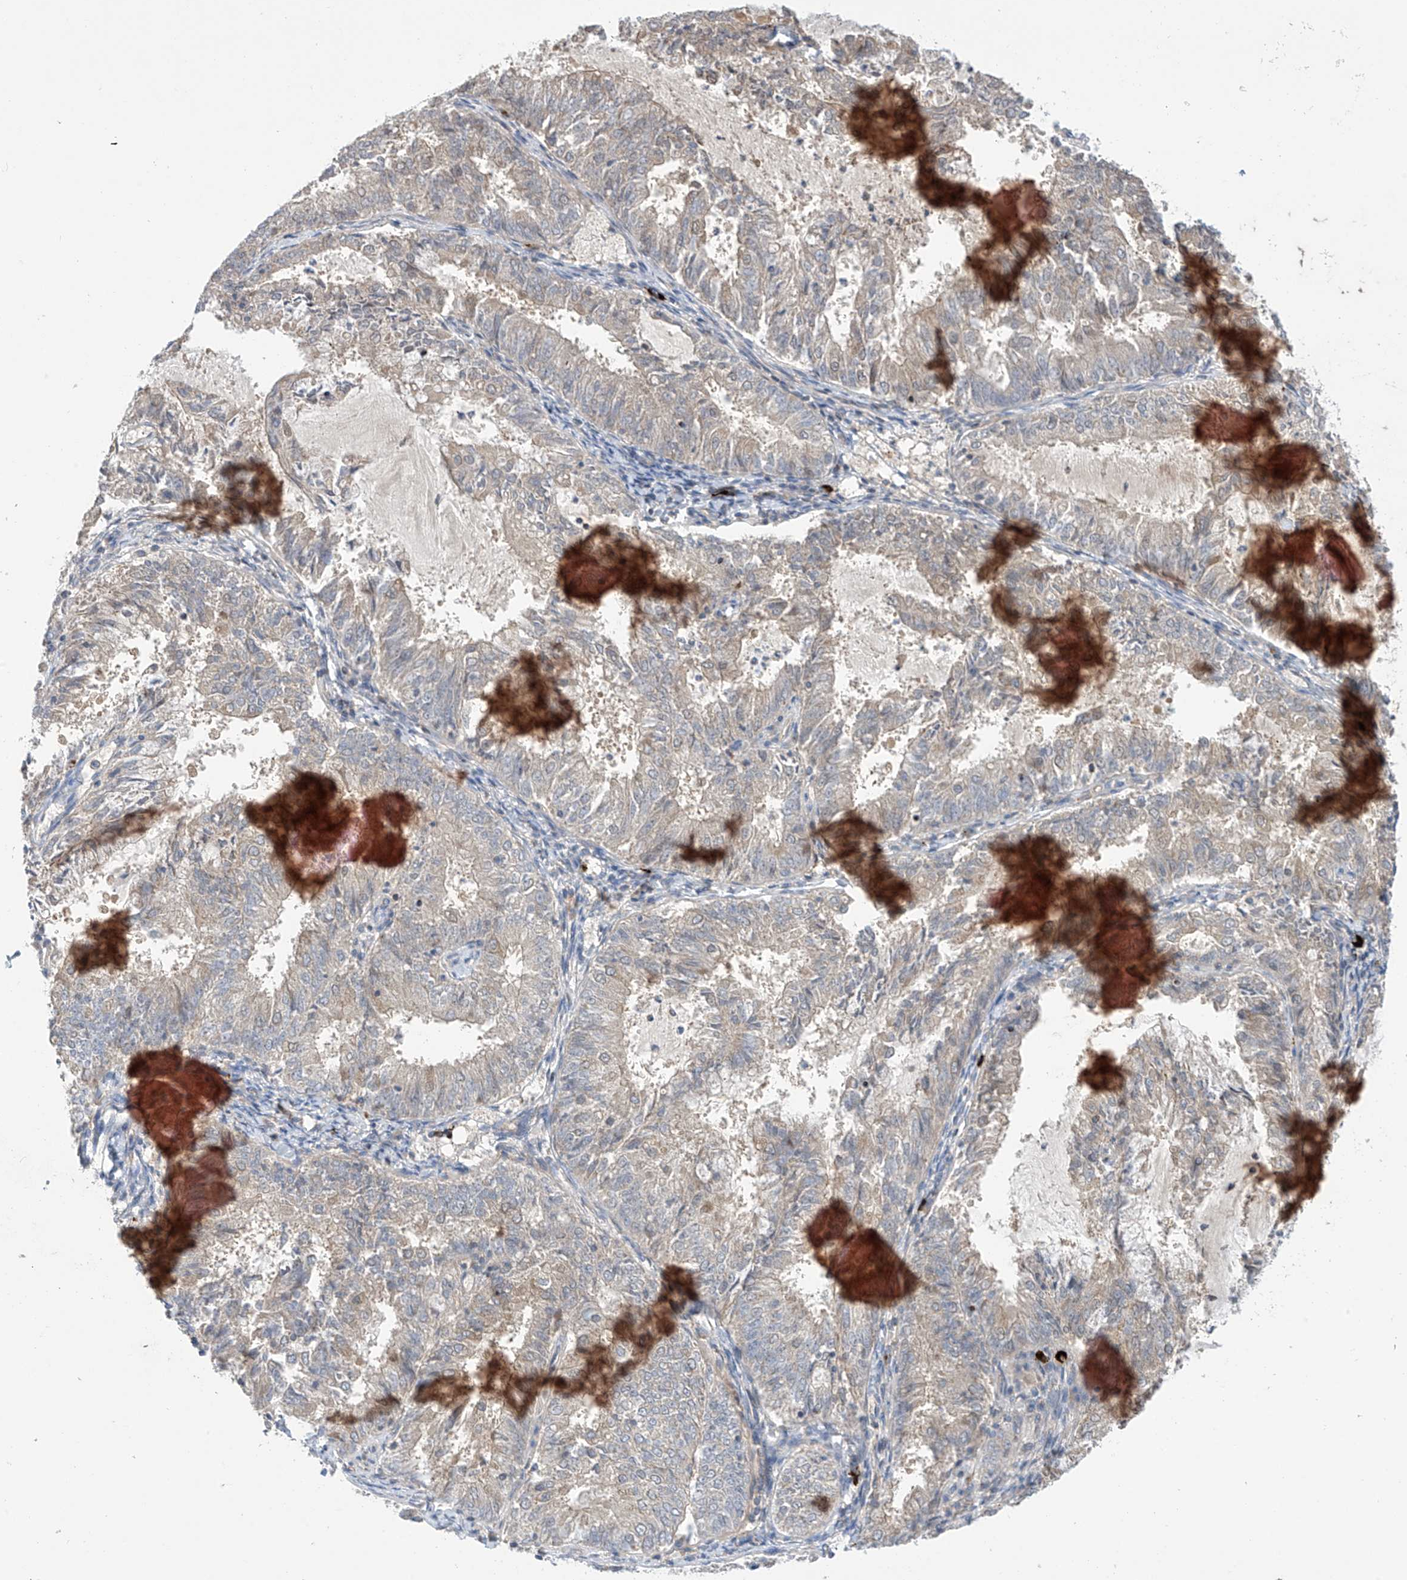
{"staining": {"intensity": "negative", "quantity": "none", "location": "none"}, "tissue": "endometrial cancer", "cell_type": "Tumor cells", "image_type": "cancer", "snomed": [{"axis": "morphology", "description": "Adenocarcinoma, NOS"}, {"axis": "topography", "description": "Endometrium"}], "caption": "Immunohistochemistry (IHC) of endometrial cancer demonstrates no positivity in tumor cells.", "gene": "IBA57", "patient": {"sex": "female", "age": 57}}